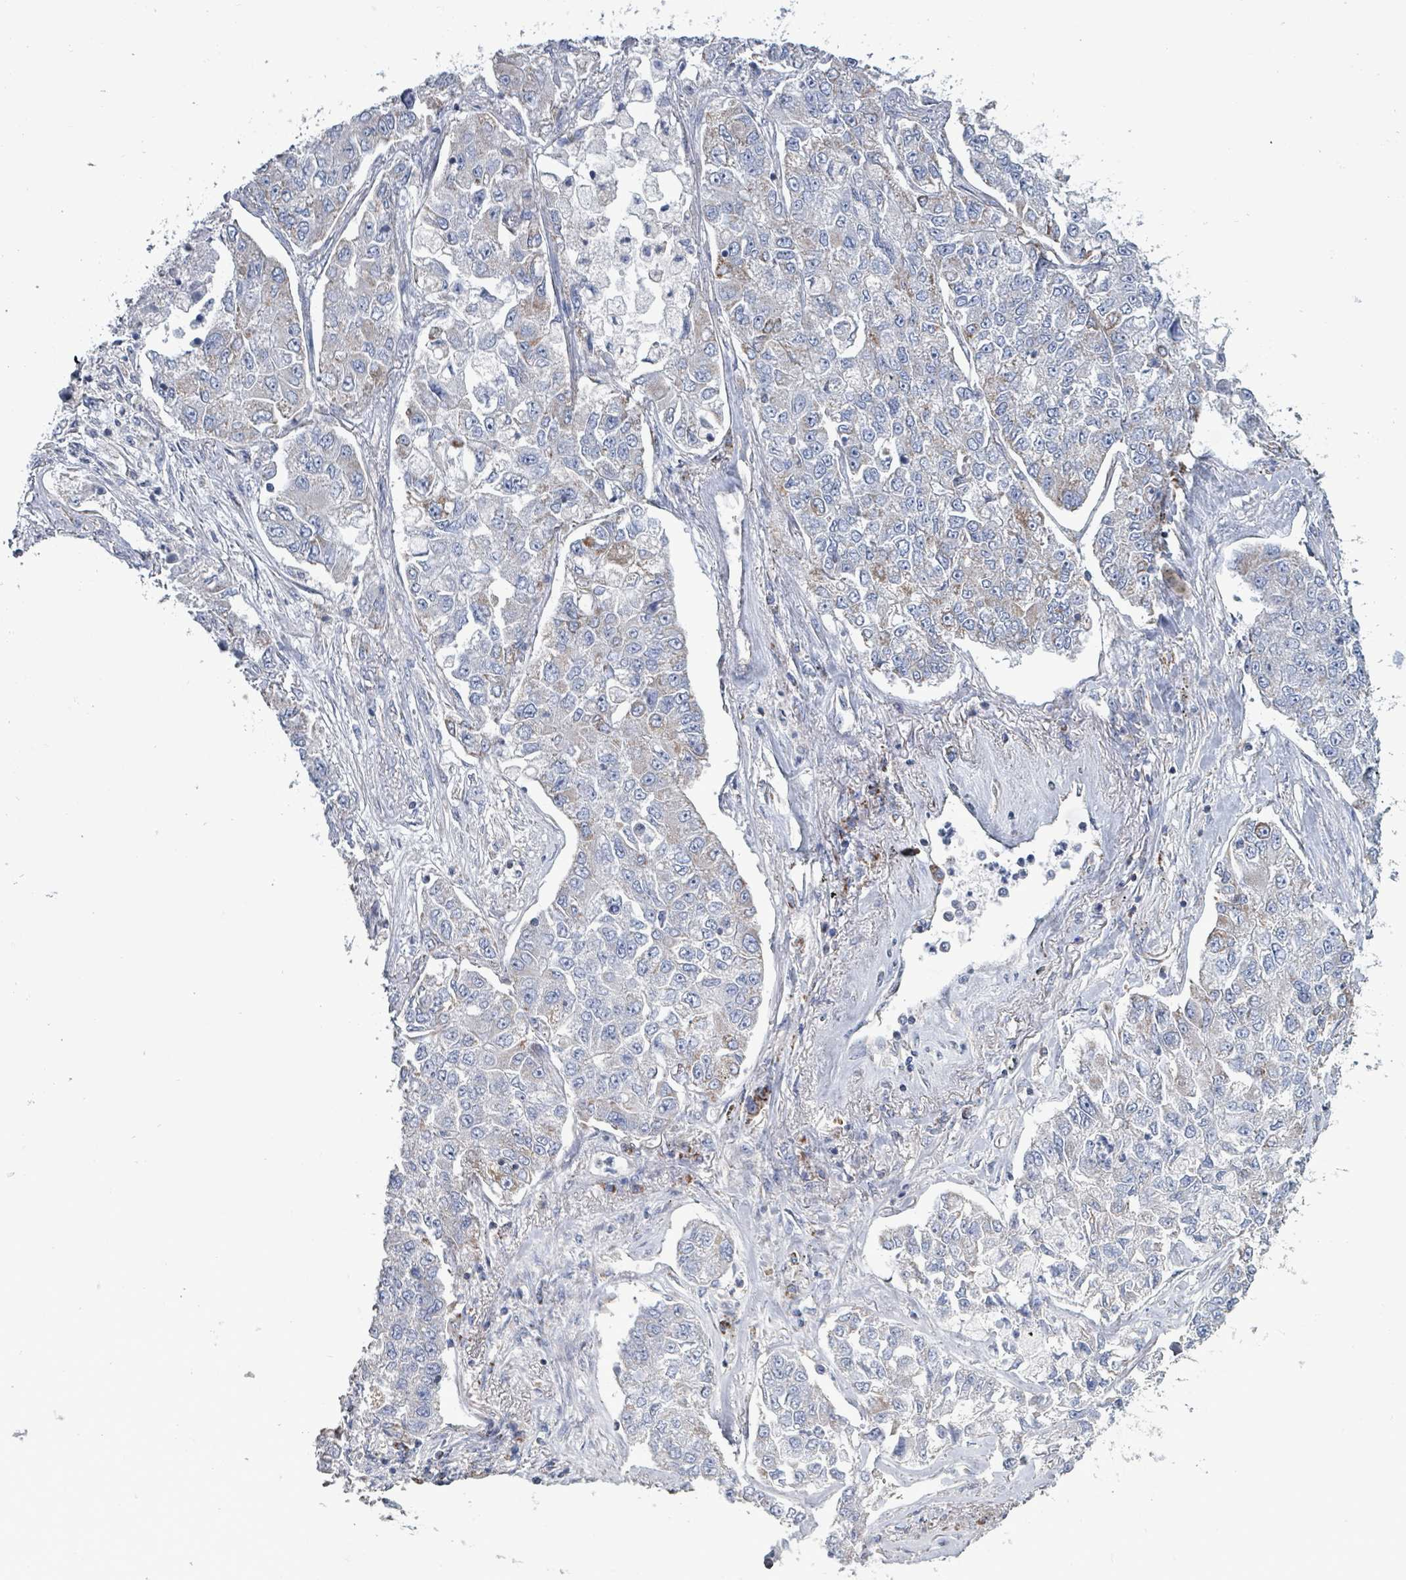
{"staining": {"intensity": "negative", "quantity": "none", "location": "none"}, "tissue": "lung cancer", "cell_type": "Tumor cells", "image_type": "cancer", "snomed": [{"axis": "morphology", "description": "Adenocarcinoma, NOS"}, {"axis": "topography", "description": "Lung"}], "caption": "Immunohistochemical staining of lung cancer (adenocarcinoma) reveals no significant staining in tumor cells.", "gene": "IDH3B", "patient": {"sex": "male", "age": 49}}